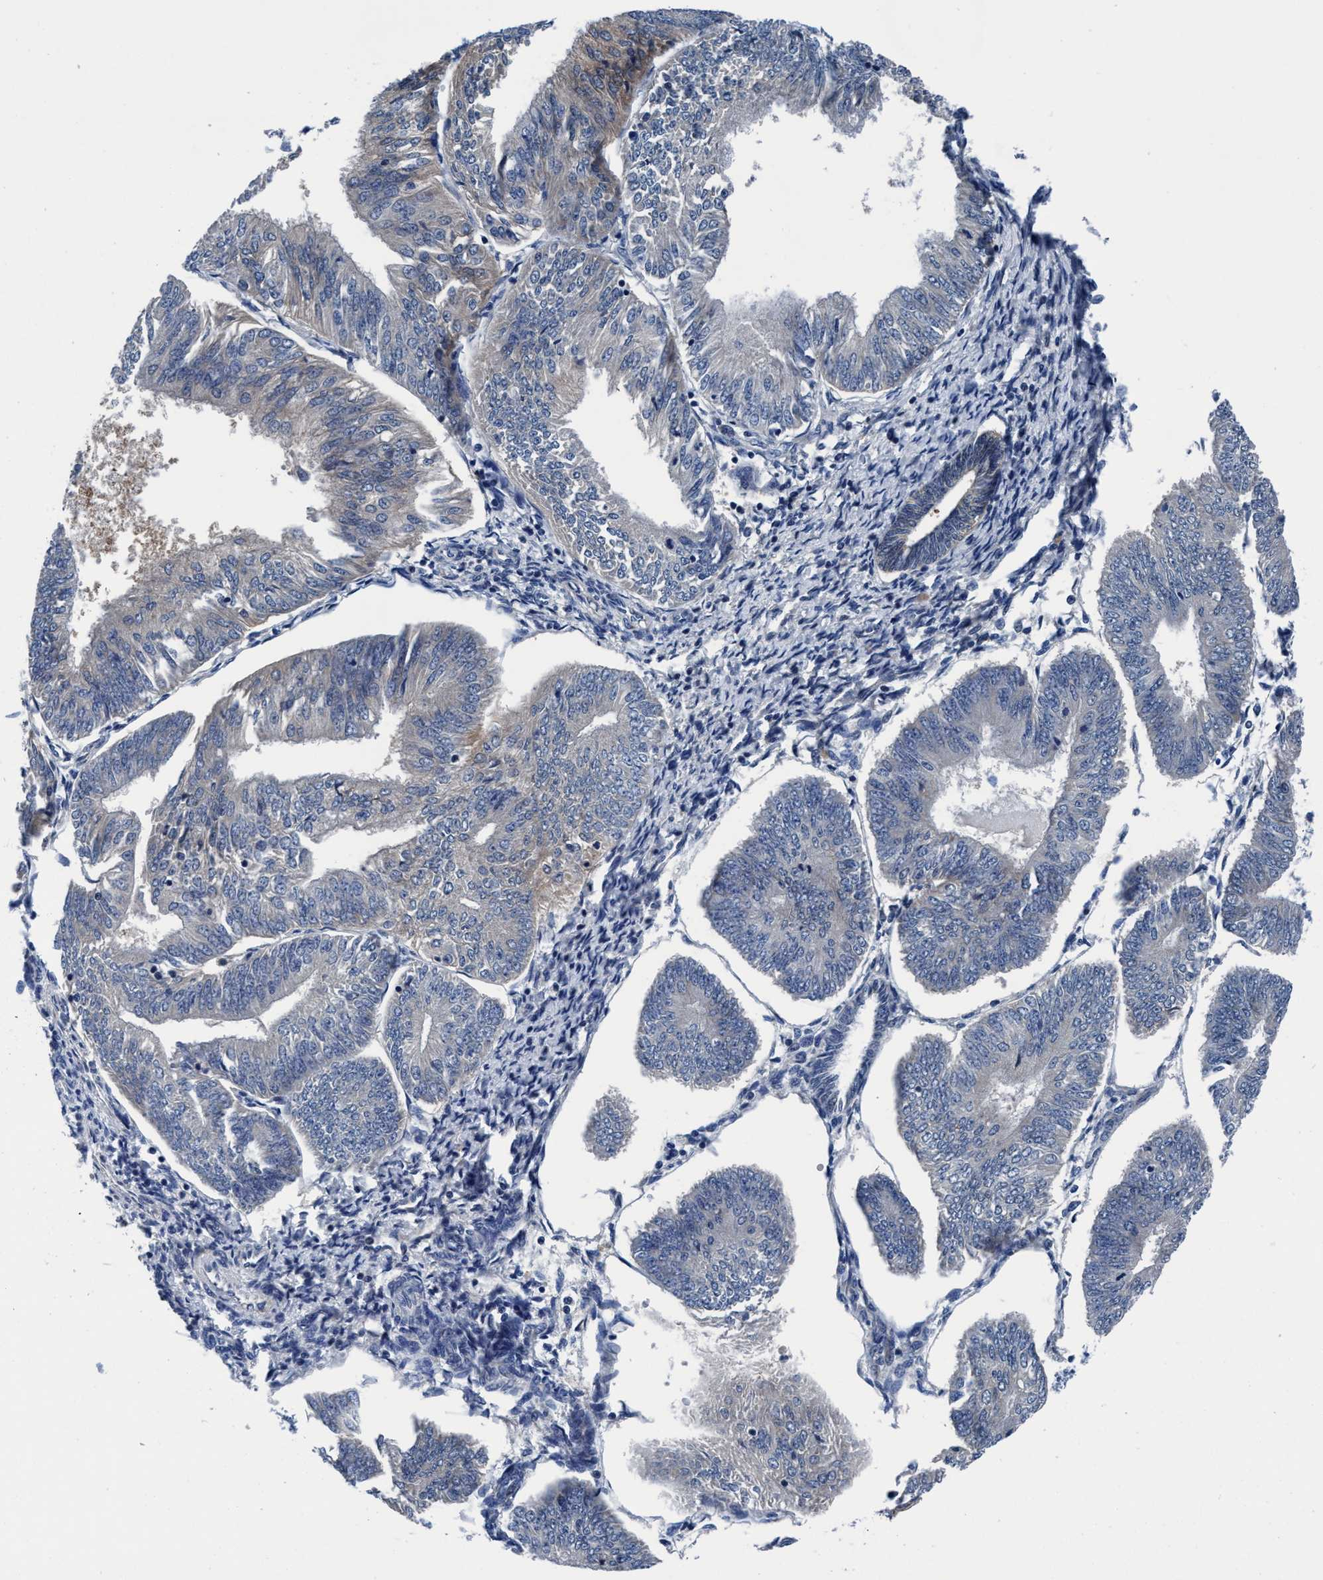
{"staining": {"intensity": "weak", "quantity": "<25%", "location": "cytoplasmic/membranous"}, "tissue": "endometrial cancer", "cell_type": "Tumor cells", "image_type": "cancer", "snomed": [{"axis": "morphology", "description": "Adenocarcinoma, NOS"}, {"axis": "topography", "description": "Endometrium"}], "caption": "A high-resolution histopathology image shows immunohistochemistry staining of adenocarcinoma (endometrial), which displays no significant expression in tumor cells.", "gene": "TMEM94", "patient": {"sex": "female", "age": 58}}